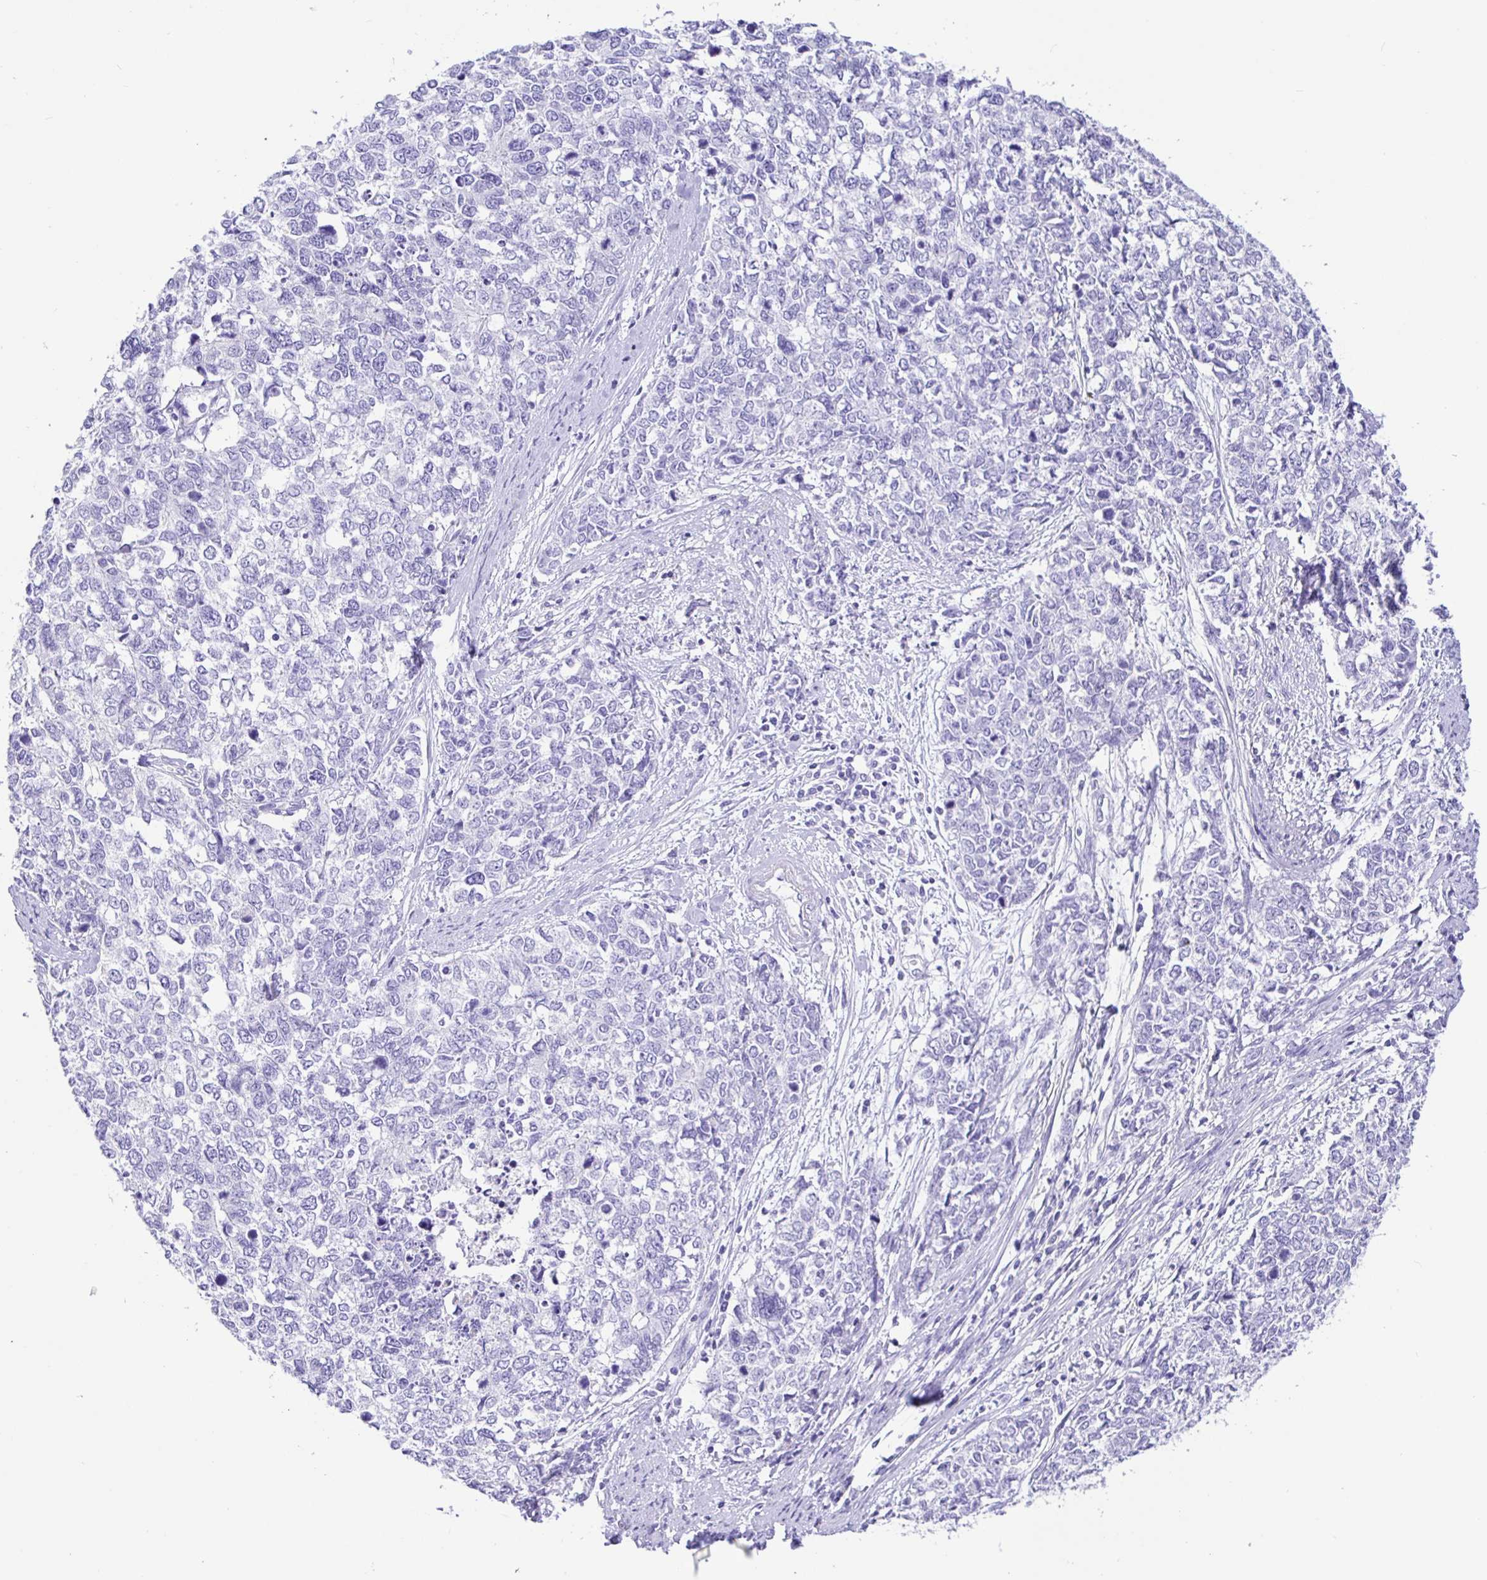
{"staining": {"intensity": "negative", "quantity": "none", "location": "none"}, "tissue": "cervical cancer", "cell_type": "Tumor cells", "image_type": "cancer", "snomed": [{"axis": "morphology", "description": "Adenocarcinoma, NOS"}, {"axis": "topography", "description": "Cervix"}], "caption": "An image of cervical cancer (adenocarcinoma) stained for a protein exhibits no brown staining in tumor cells.", "gene": "PRAMEF19", "patient": {"sex": "female", "age": 63}}